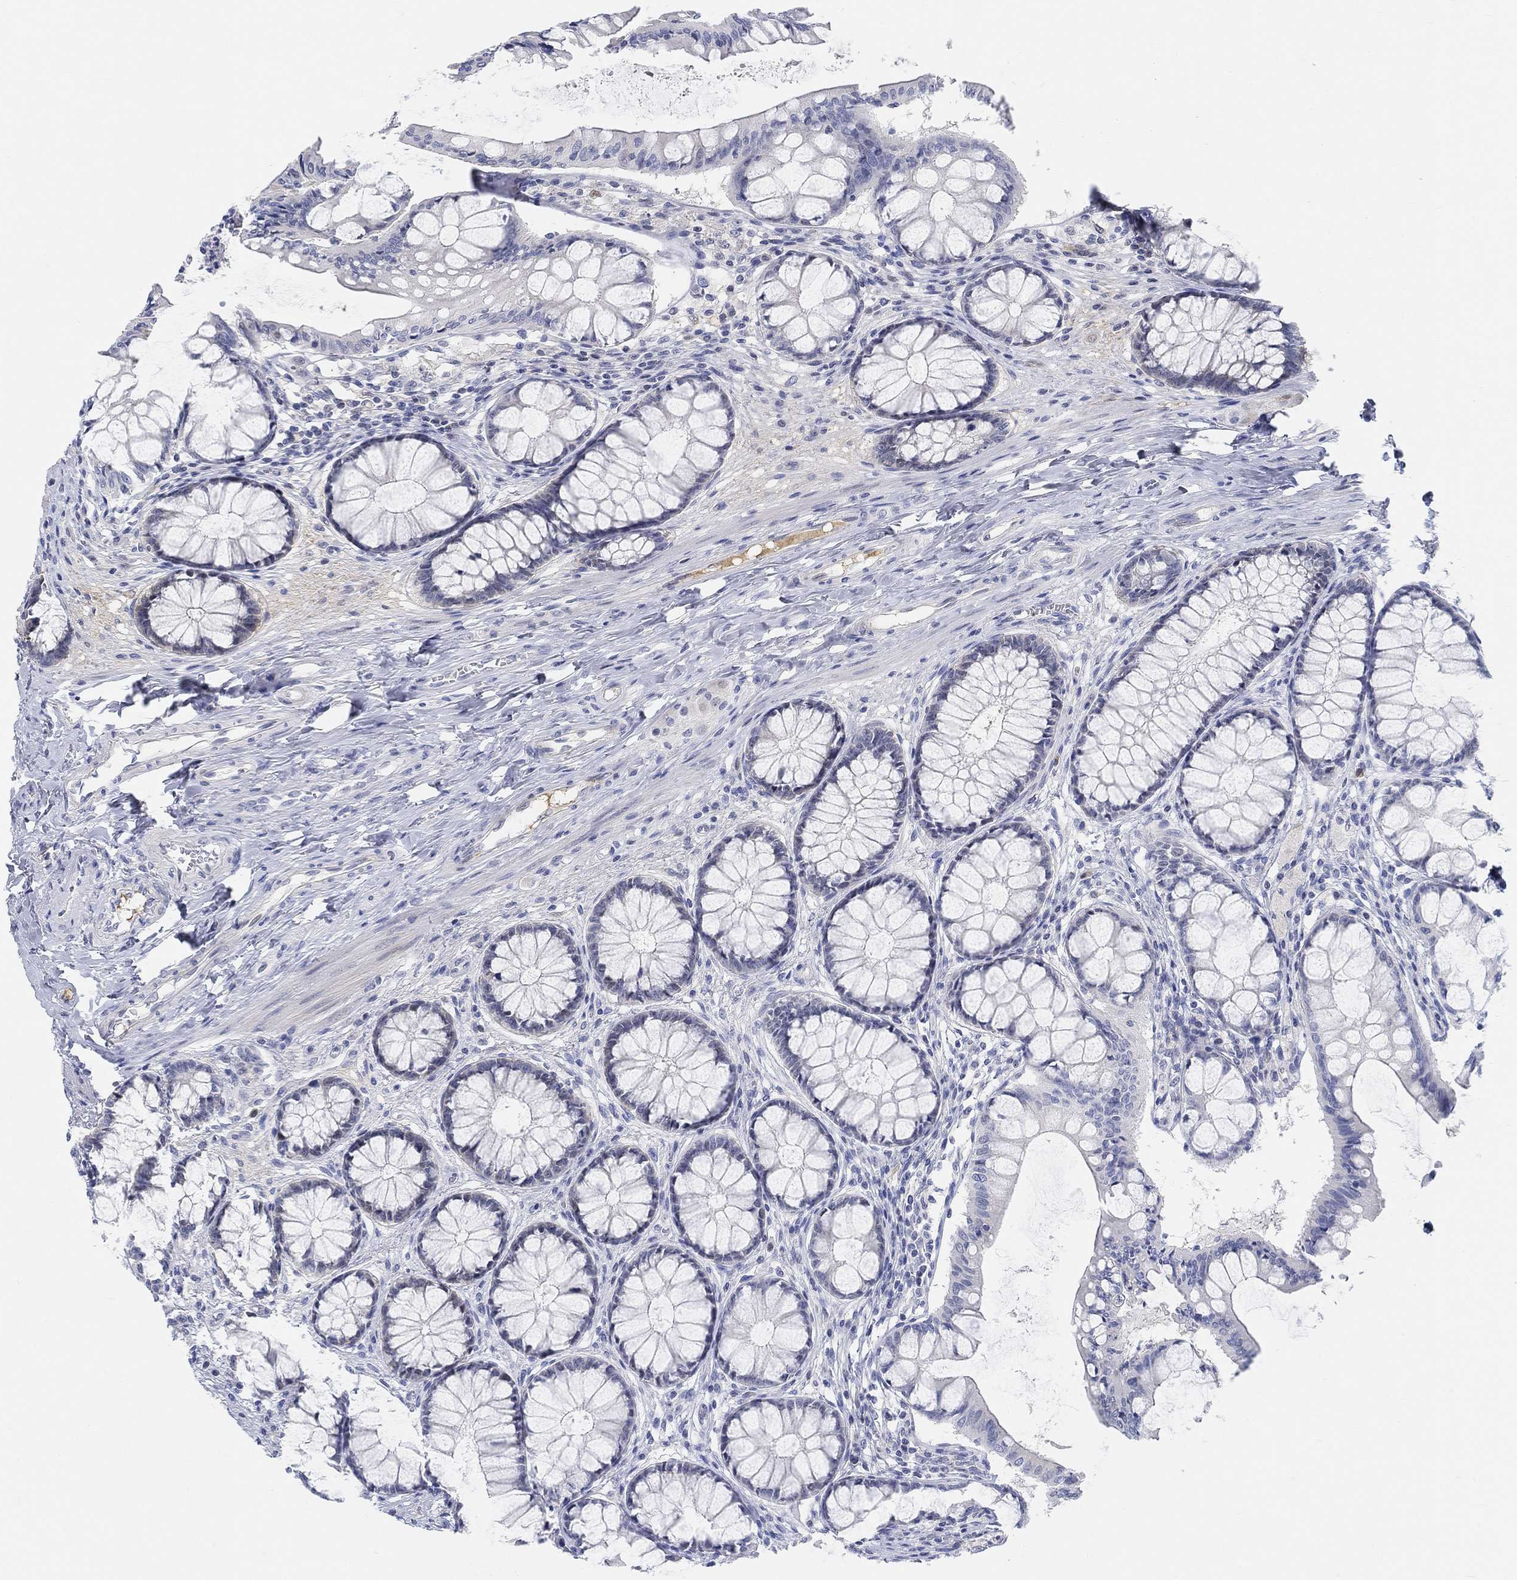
{"staining": {"intensity": "negative", "quantity": "none", "location": "none"}, "tissue": "colon", "cell_type": "Endothelial cells", "image_type": "normal", "snomed": [{"axis": "morphology", "description": "Normal tissue, NOS"}, {"axis": "topography", "description": "Colon"}], "caption": "Immunohistochemistry (IHC) of benign human colon displays no staining in endothelial cells.", "gene": "SNTG2", "patient": {"sex": "female", "age": 65}}